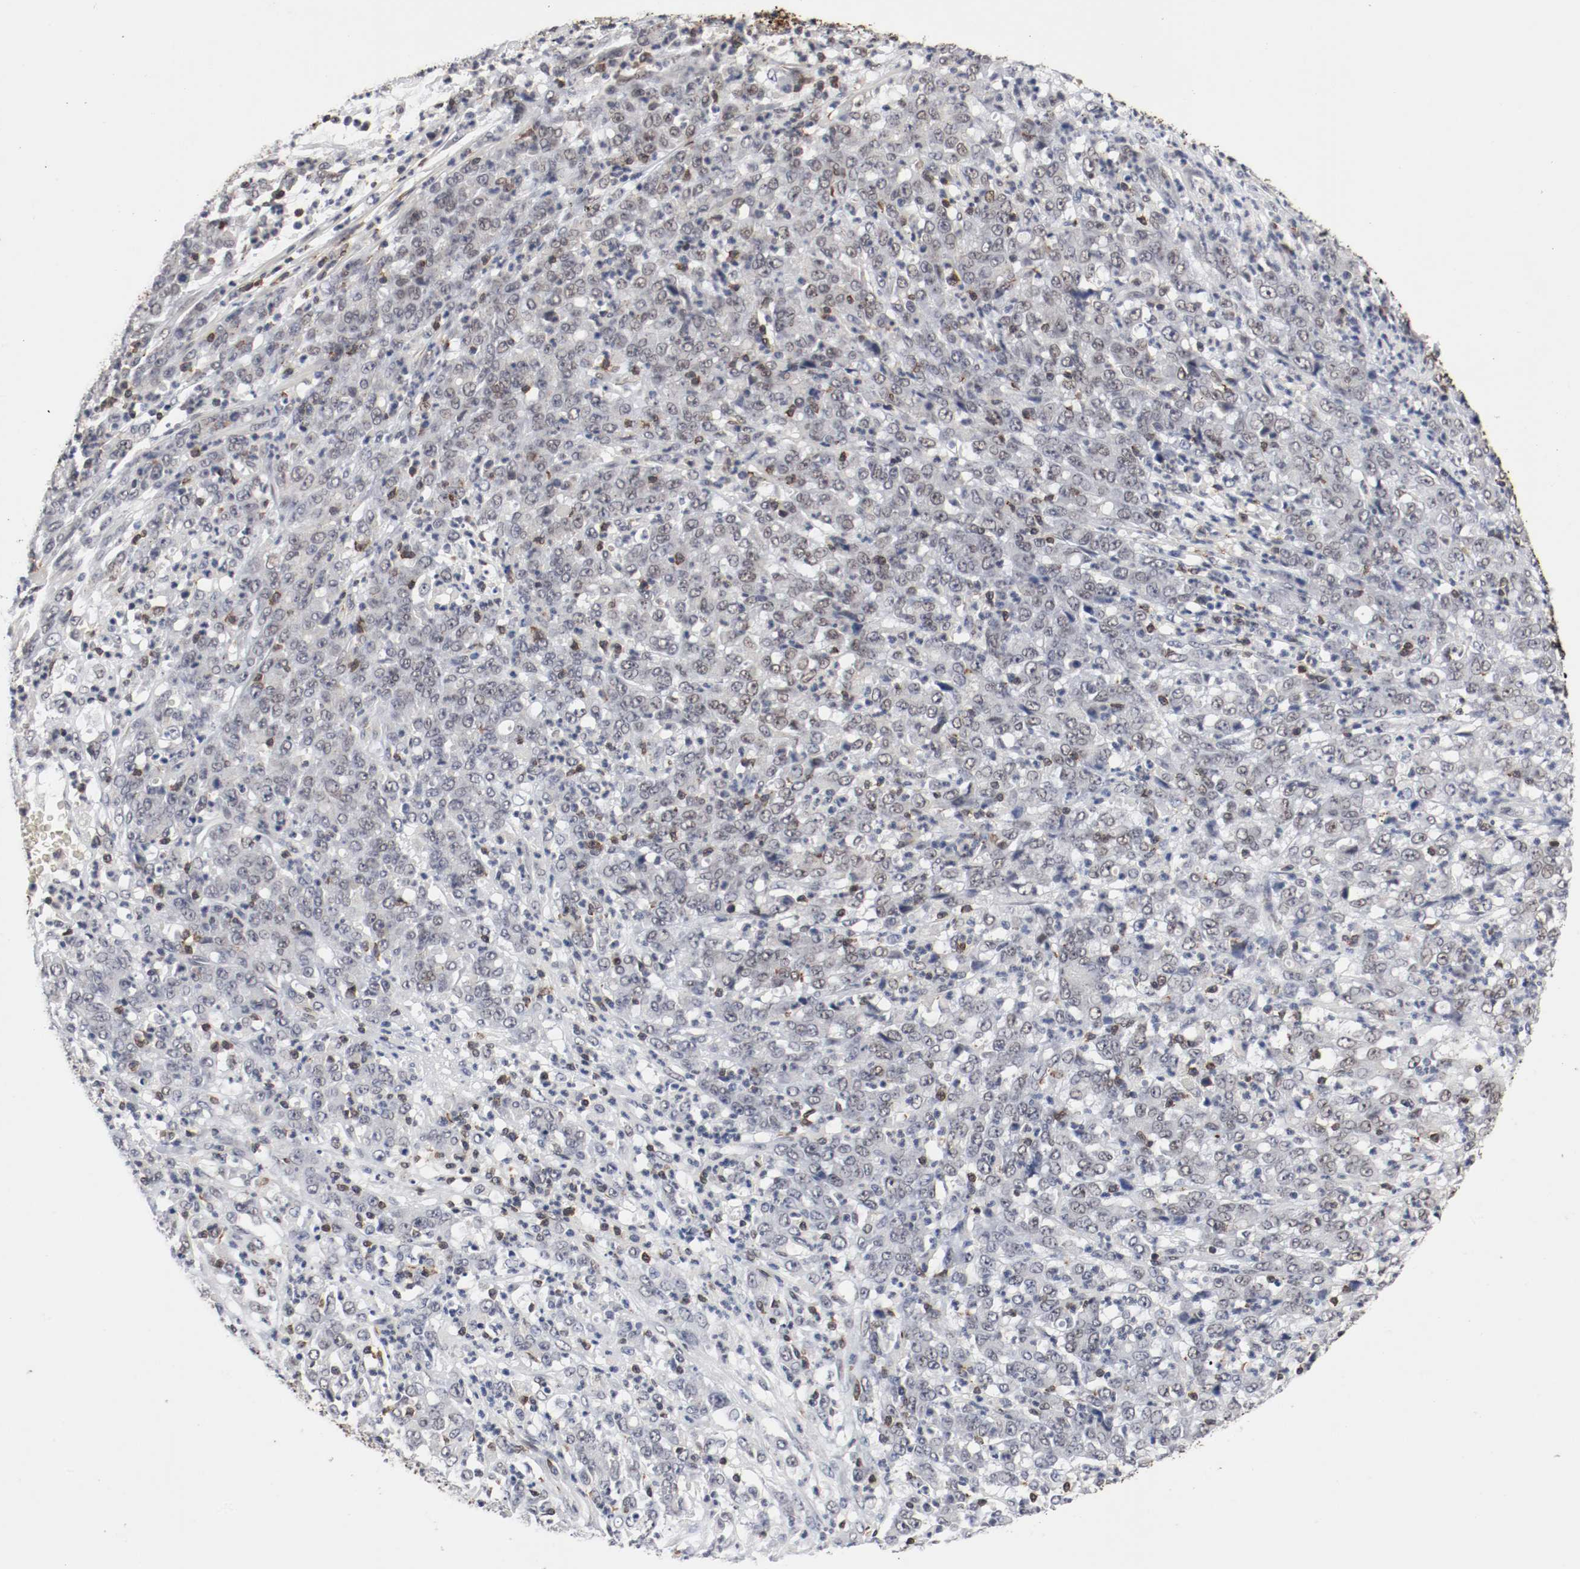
{"staining": {"intensity": "negative", "quantity": "none", "location": "none"}, "tissue": "stomach cancer", "cell_type": "Tumor cells", "image_type": "cancer", "snomed": [{"axis": "morphology", "description": "Adenocarcinoma, NOS"}, {"axis": "topography", "description": "Stomach, lower"}], "caption": "A high-resolution photomicrograph shows immunohistochemistry staining of stomach cancer (adenocarcinoma), which exhibits no significant staining in tumor cells.", "gene": "JUND", "patient": {"sex": "female", "age": 71}}